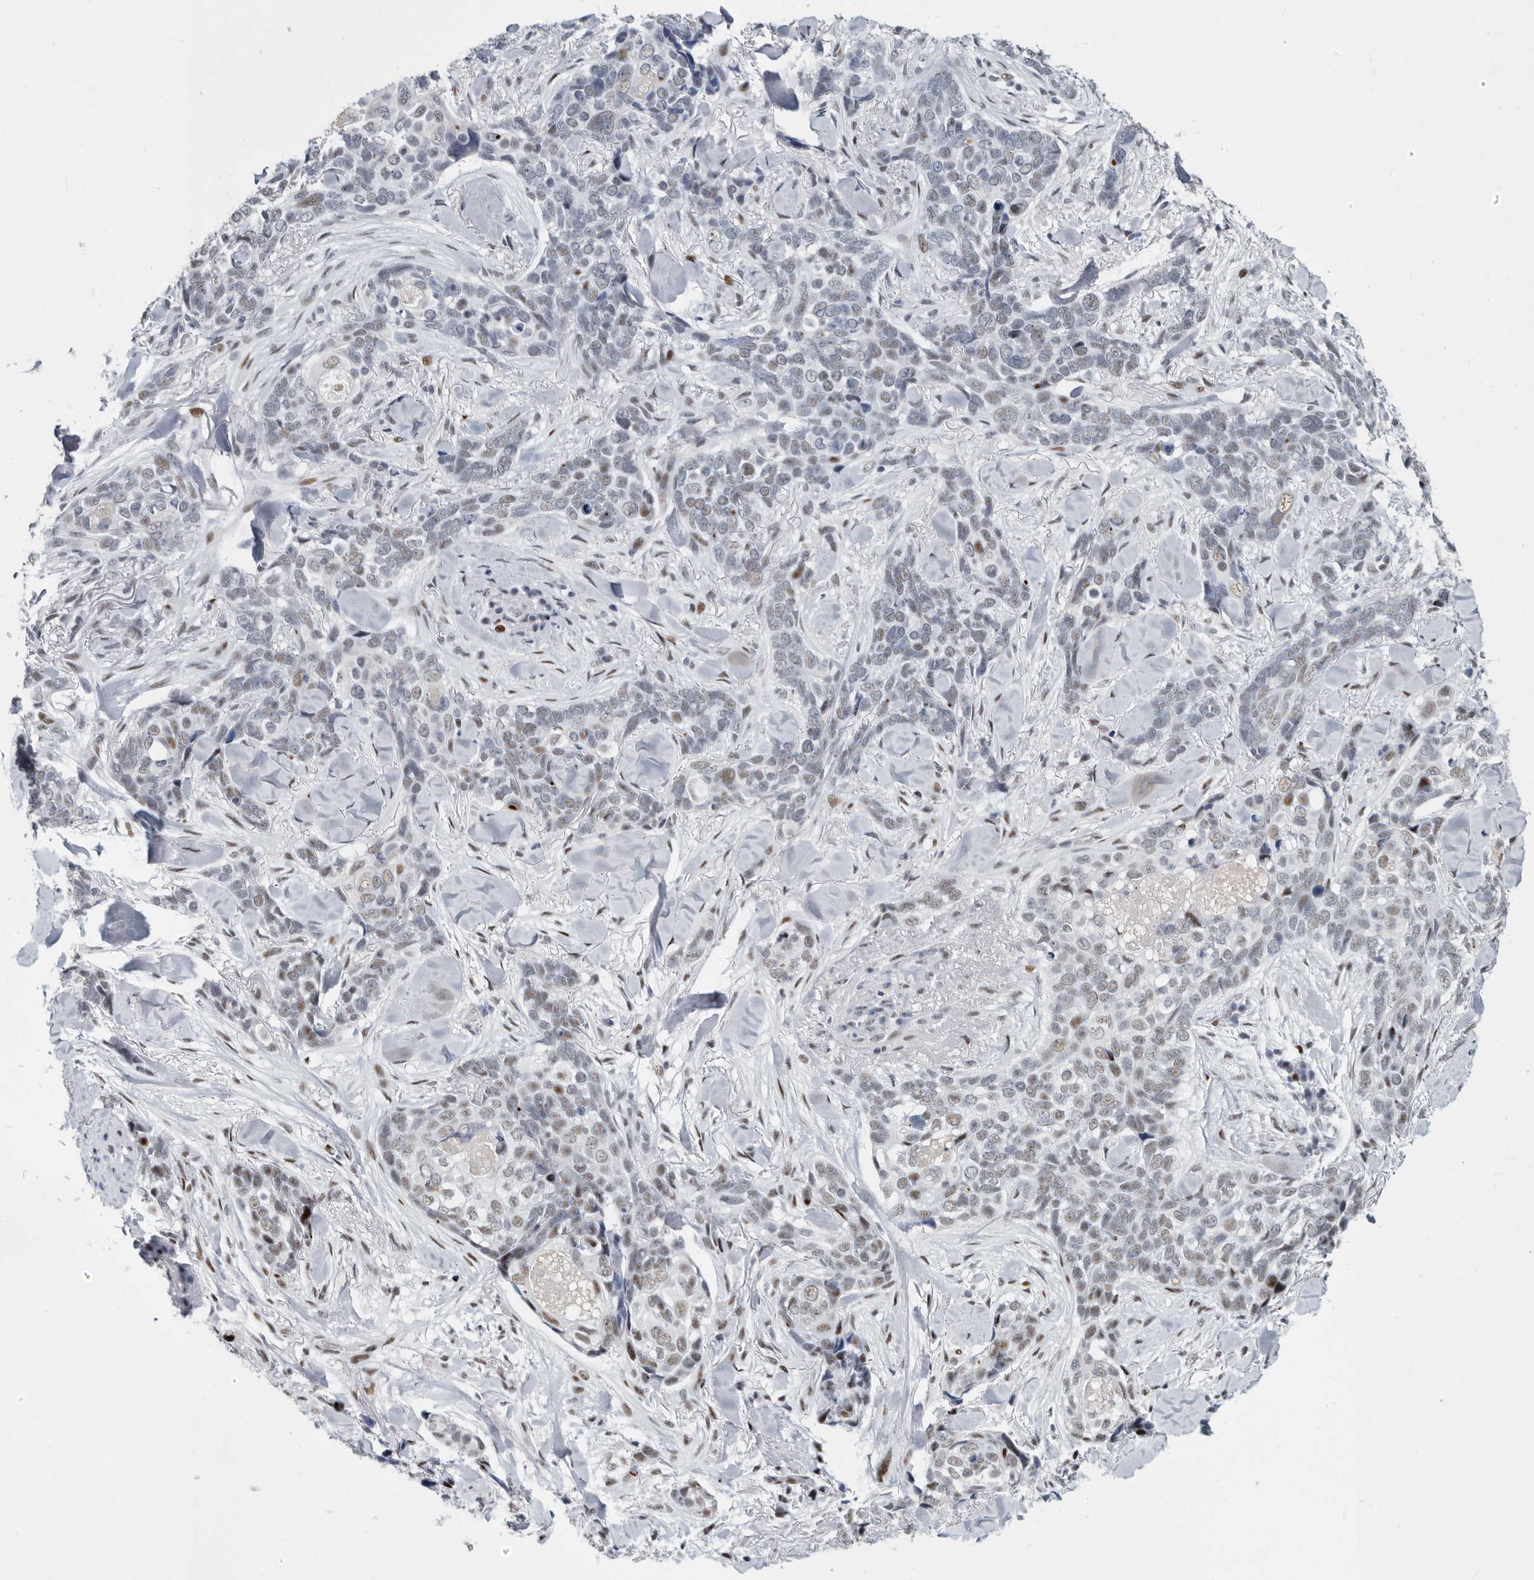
{"staining": {"intensity": "moderate", "quantity": "<25%", "location": "nuclear"}, "tissue": "skin cancer", "cell_type": "Tumor cells", "image_type": "cancer", "snomed": [{"axis": "morphology", "description": "Basal cell carcinoma"}, {"axis": "topography", "description": "Skin"}], "caption": "Basal cell carcinoma (skin) stained for a protein (brown) demonstrates moderate nuclear positive expression in approximately <25% of tumor cells.", "gene": "WRAP73", "patient": {"sex": "female", "age": 82}}